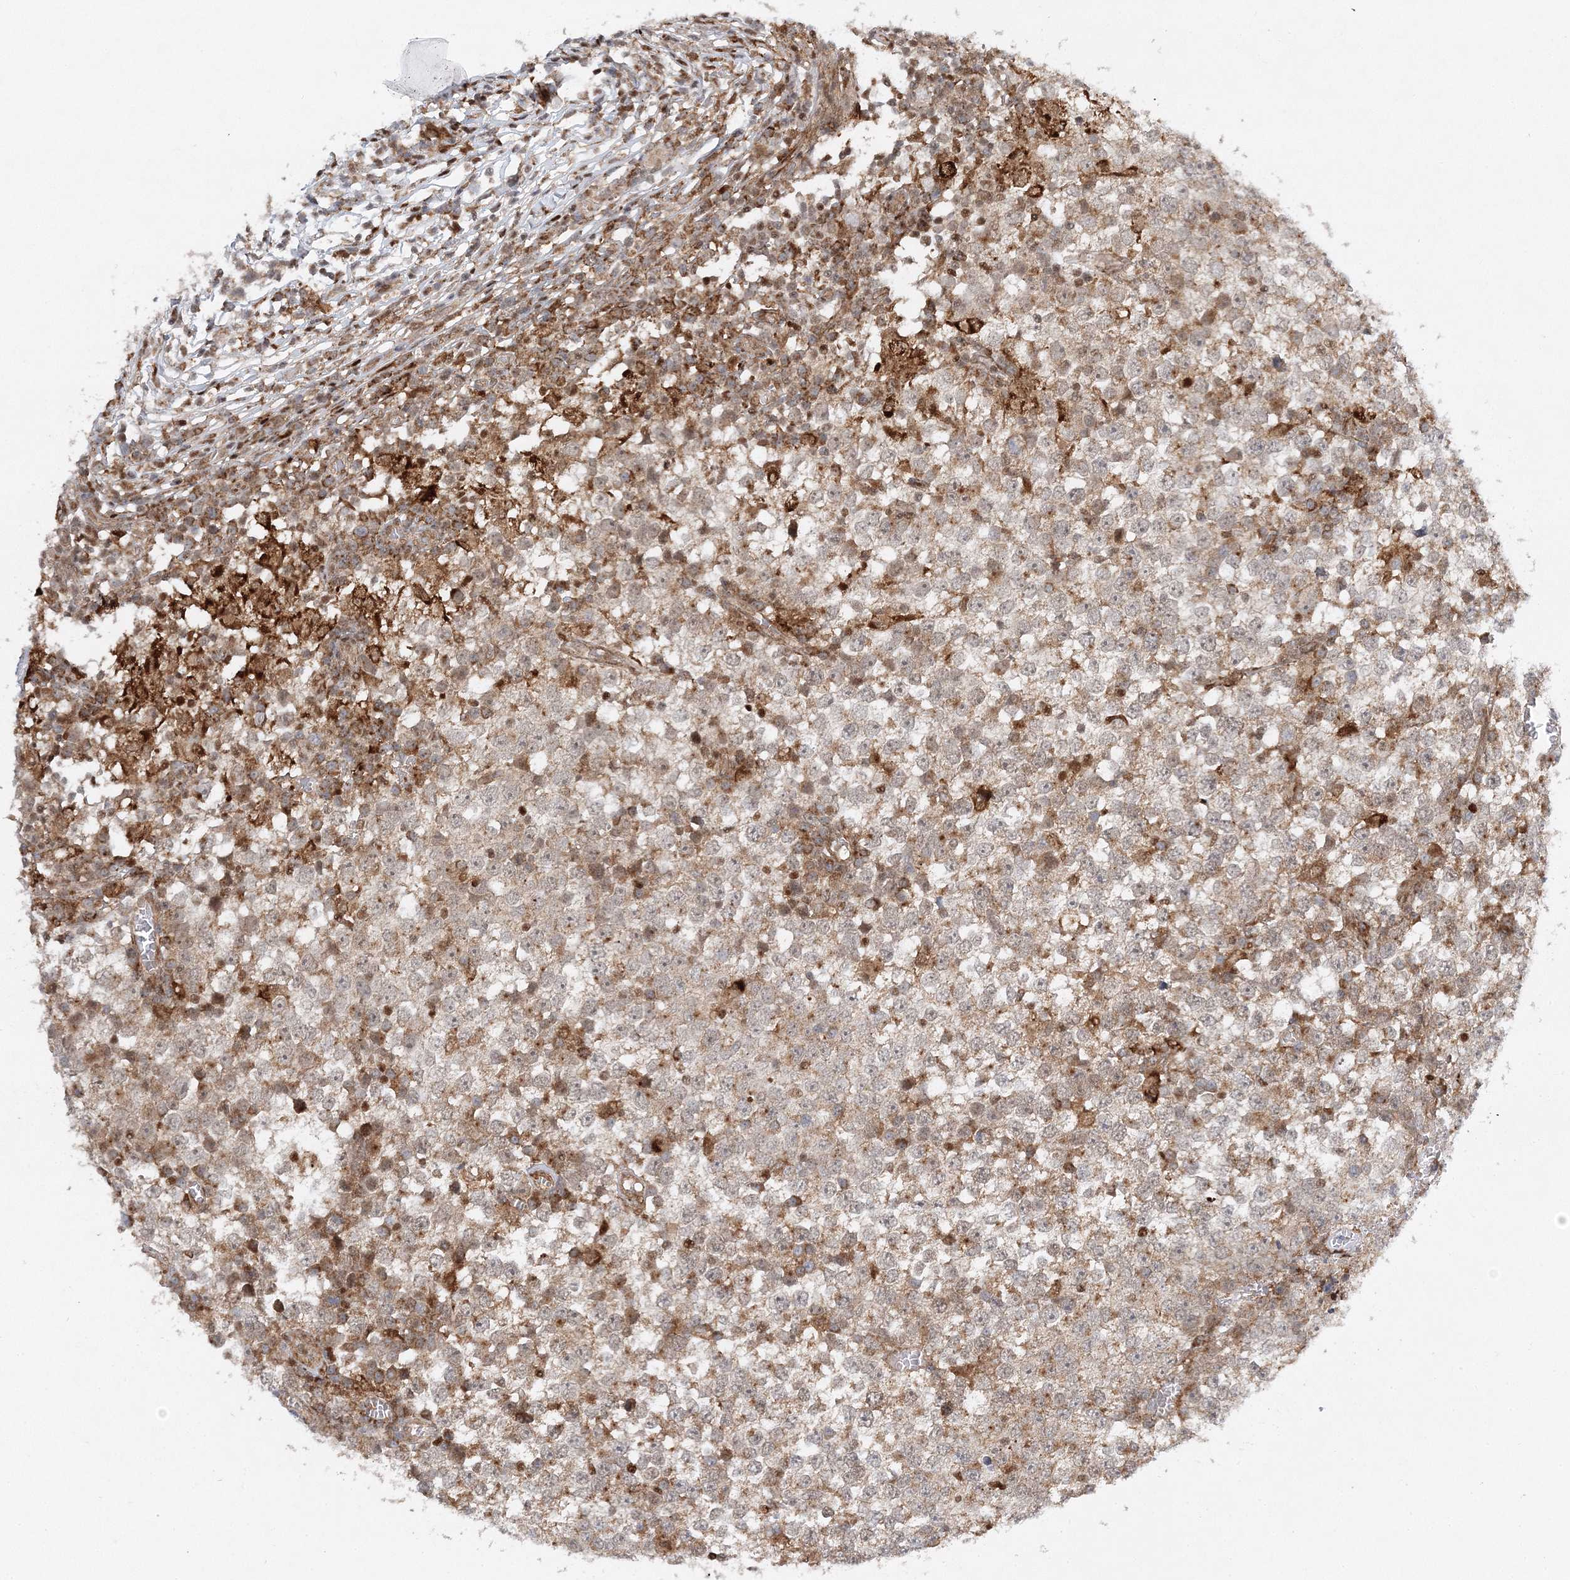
{"staining": {"intensity": "moderate", "quantity": "<25%", "location": "cytoplasmic/membranous"}, "tissue": "testis cancer", "cell_type": "Tumor cells", "image_type": "cancer", "snomed": [{"axis": "morphology", "description": "Seminoma, NOS"}, {"axis": "topography", "description": "Testis"}], "caption": "Protein expression by IHC shows moderate cytoplasmic/membranous positivity in about <25% of tumor cells in testis cancer.", "gene": "RAB11FIP2", "patient": {"sex": "male", "age": 65}}